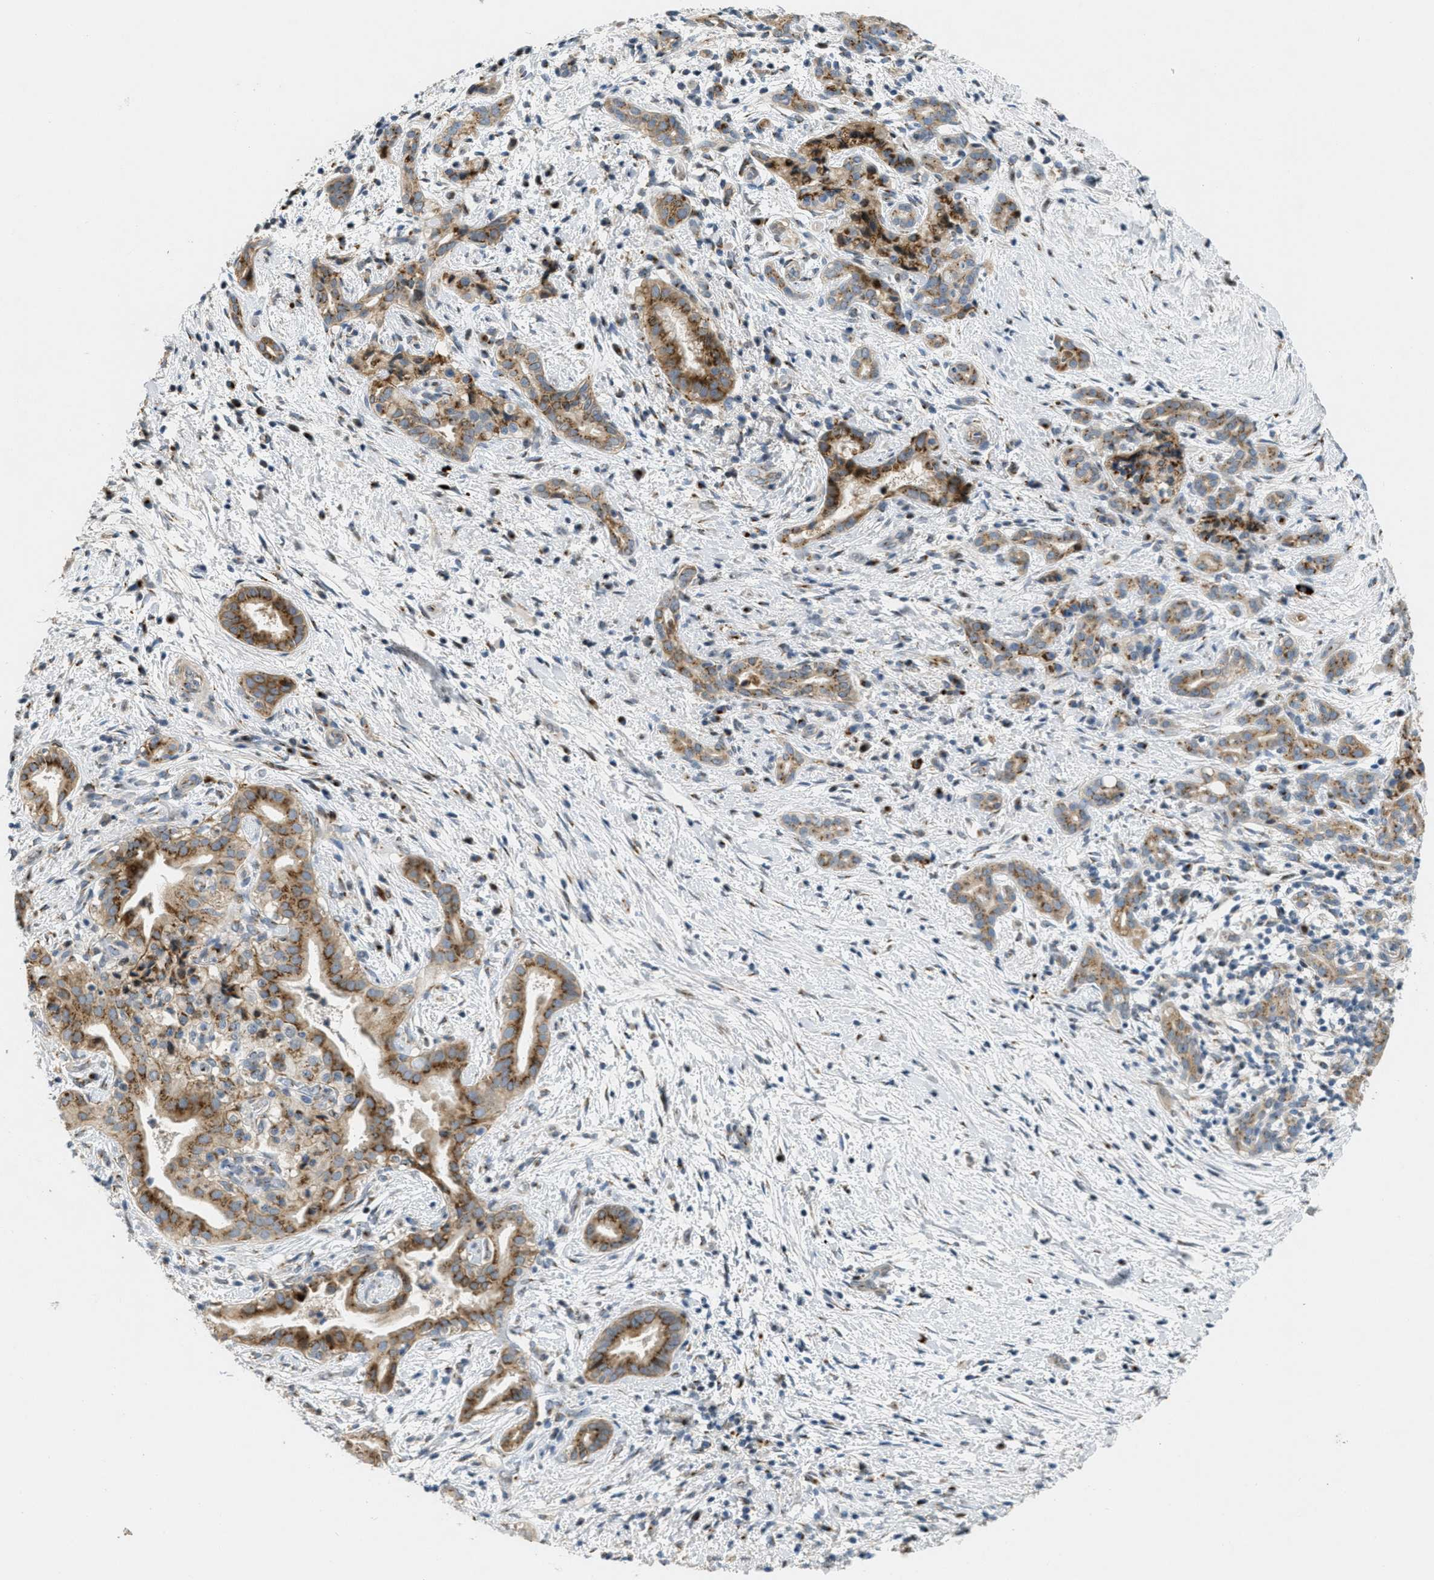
{"staining": {"intensity": "moderate", "quantity": ">75%", "location": "cytoplasmic/membranous"}, "tissue": "pancreatic cancer", "cell_type": "Tumor cells", "image_type": "cancer", "snomed": [{"axis": "morphology", "description": "Adenocarcinoma, NOS"}, {"axis": "topography", "description": "Pancreas"}], "caption": "DAB (3,3'-diaminobenzidine) immunohistochemical staining of human adenocarcinoma (pancreatic) exhibits moderate cytoplasmic/membranous protein staining in about >75% of tumor cells.", "gene": "ZFPL1", "patient": {"sex": "female", "age": 70}}